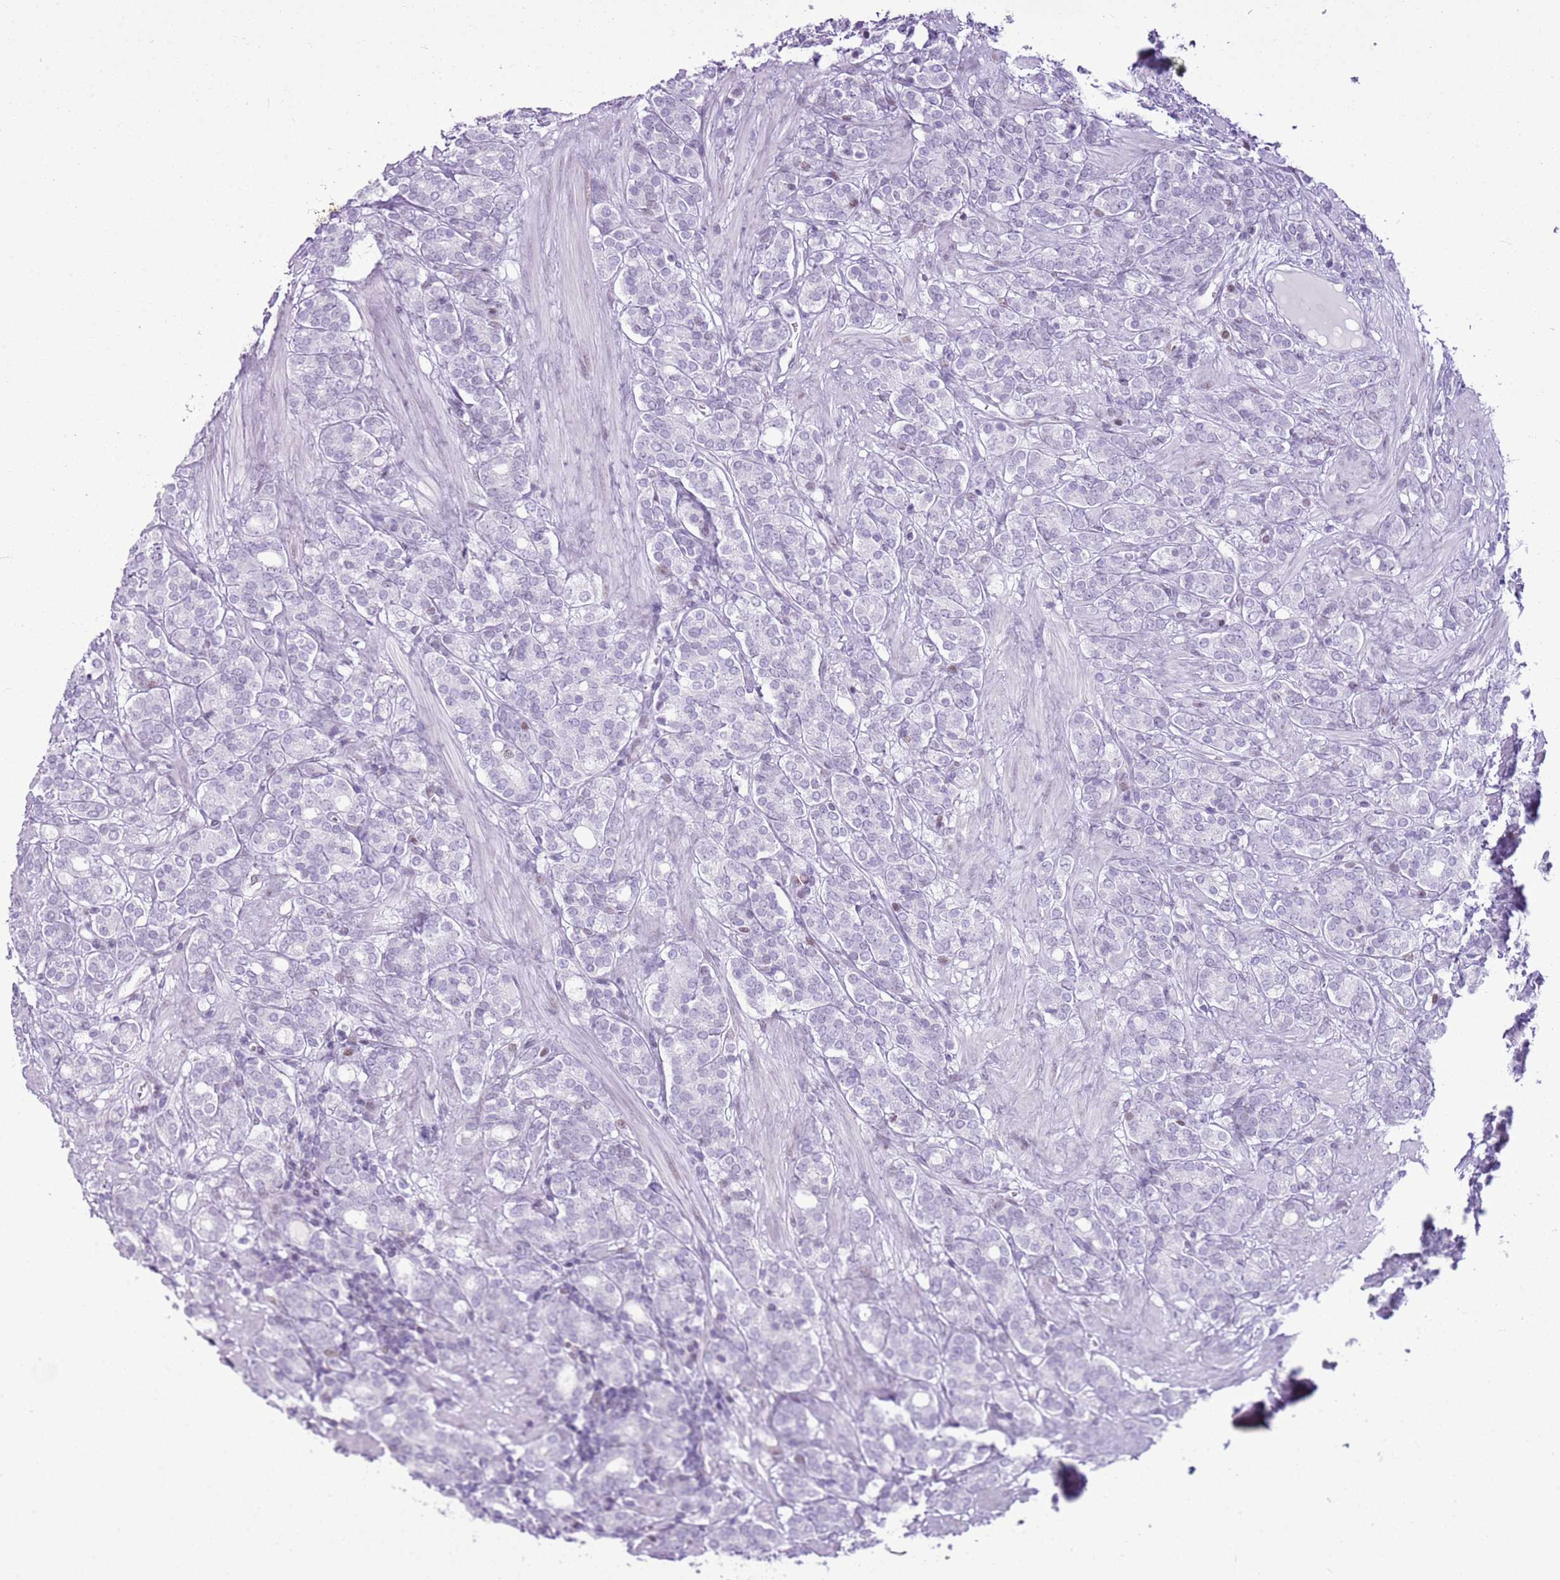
{"staining": {"intensity": "negative", "quantity": "none", "location": "none"}, "tissue": "prostate cancer", "cell_type": "Tumor cells", "image_type": "cancer", "snomed": [{"axis": "morphology", "description": "Adenocarcinoma, High grade"}, {"axis": "topography", "description": "Prostate"}], "caption": "Tumor cells show no significant protein staining in prostate cancer. (DAB (3,3'-diaminobenzidine) immunohistochemistry visualized using brightfield microscopy, high magnification).", "gene": "ASIP", "patient": {"sex": "male", "age": 62}}